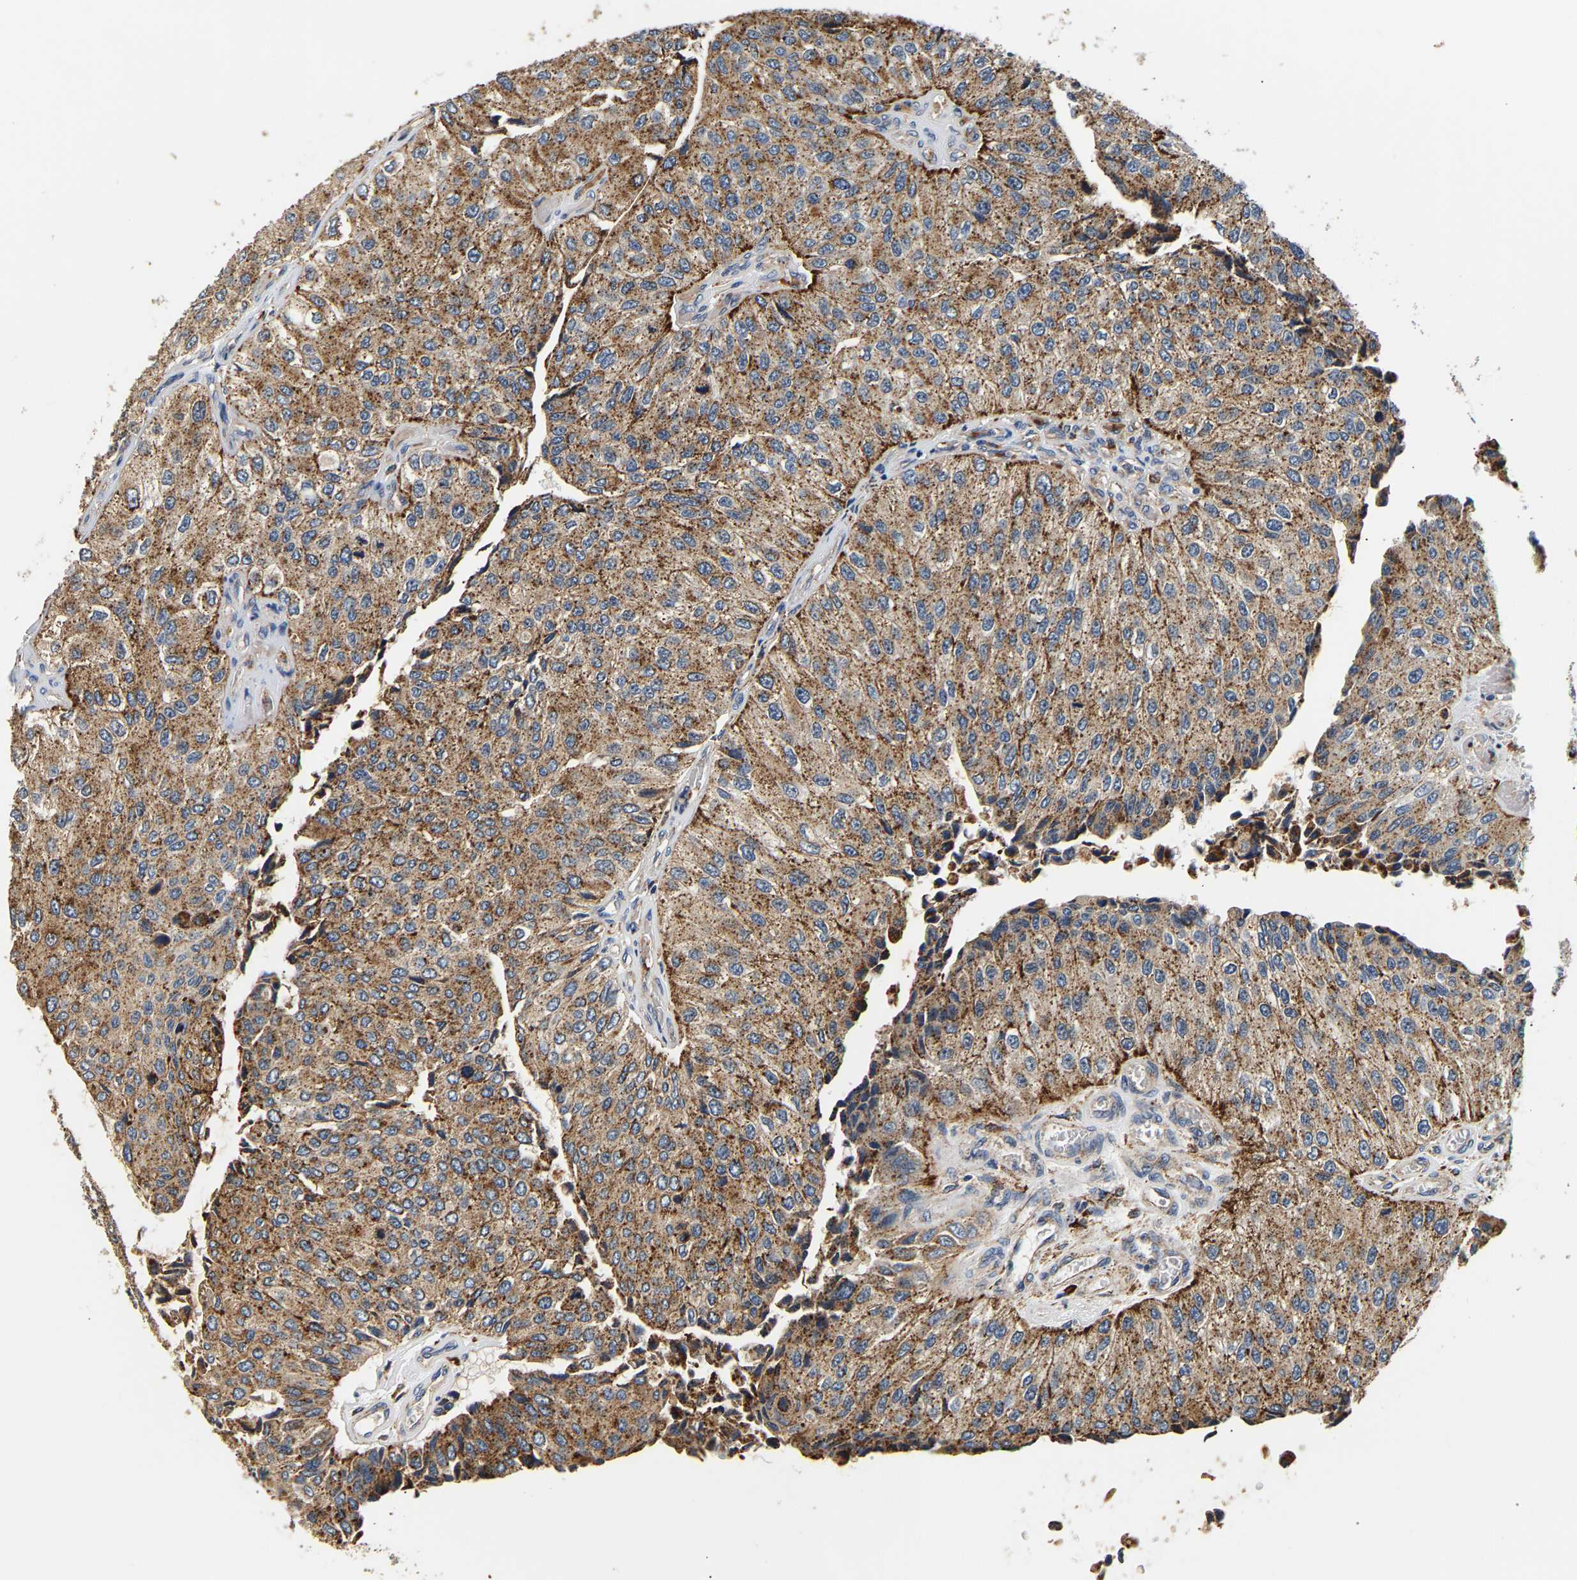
{"staining": {"intensity": "moderate", "quantity": ">75%", "location": "cytoplasmic/membranous"}, "tissue": "urothelial cancer", "cell_type": "Tumor cells", "image_type": "cancer", "snomed": [{"axis": "morphology", "description": "Urothelial carcinoma, High grade"}, {"axis": "topography", "description": "Kidney"}, {"axis": "topography", "description": "Urinary bladder"}], "caption": "Brown immunohistochemical staining in human urothelial carcinoma (high-grade) shows moderate cytoplasmic/membranous positivity in approximately >75% of tumor cells.", "gene": "SMU1", "patient": {"sex": "male", "age": 77}}